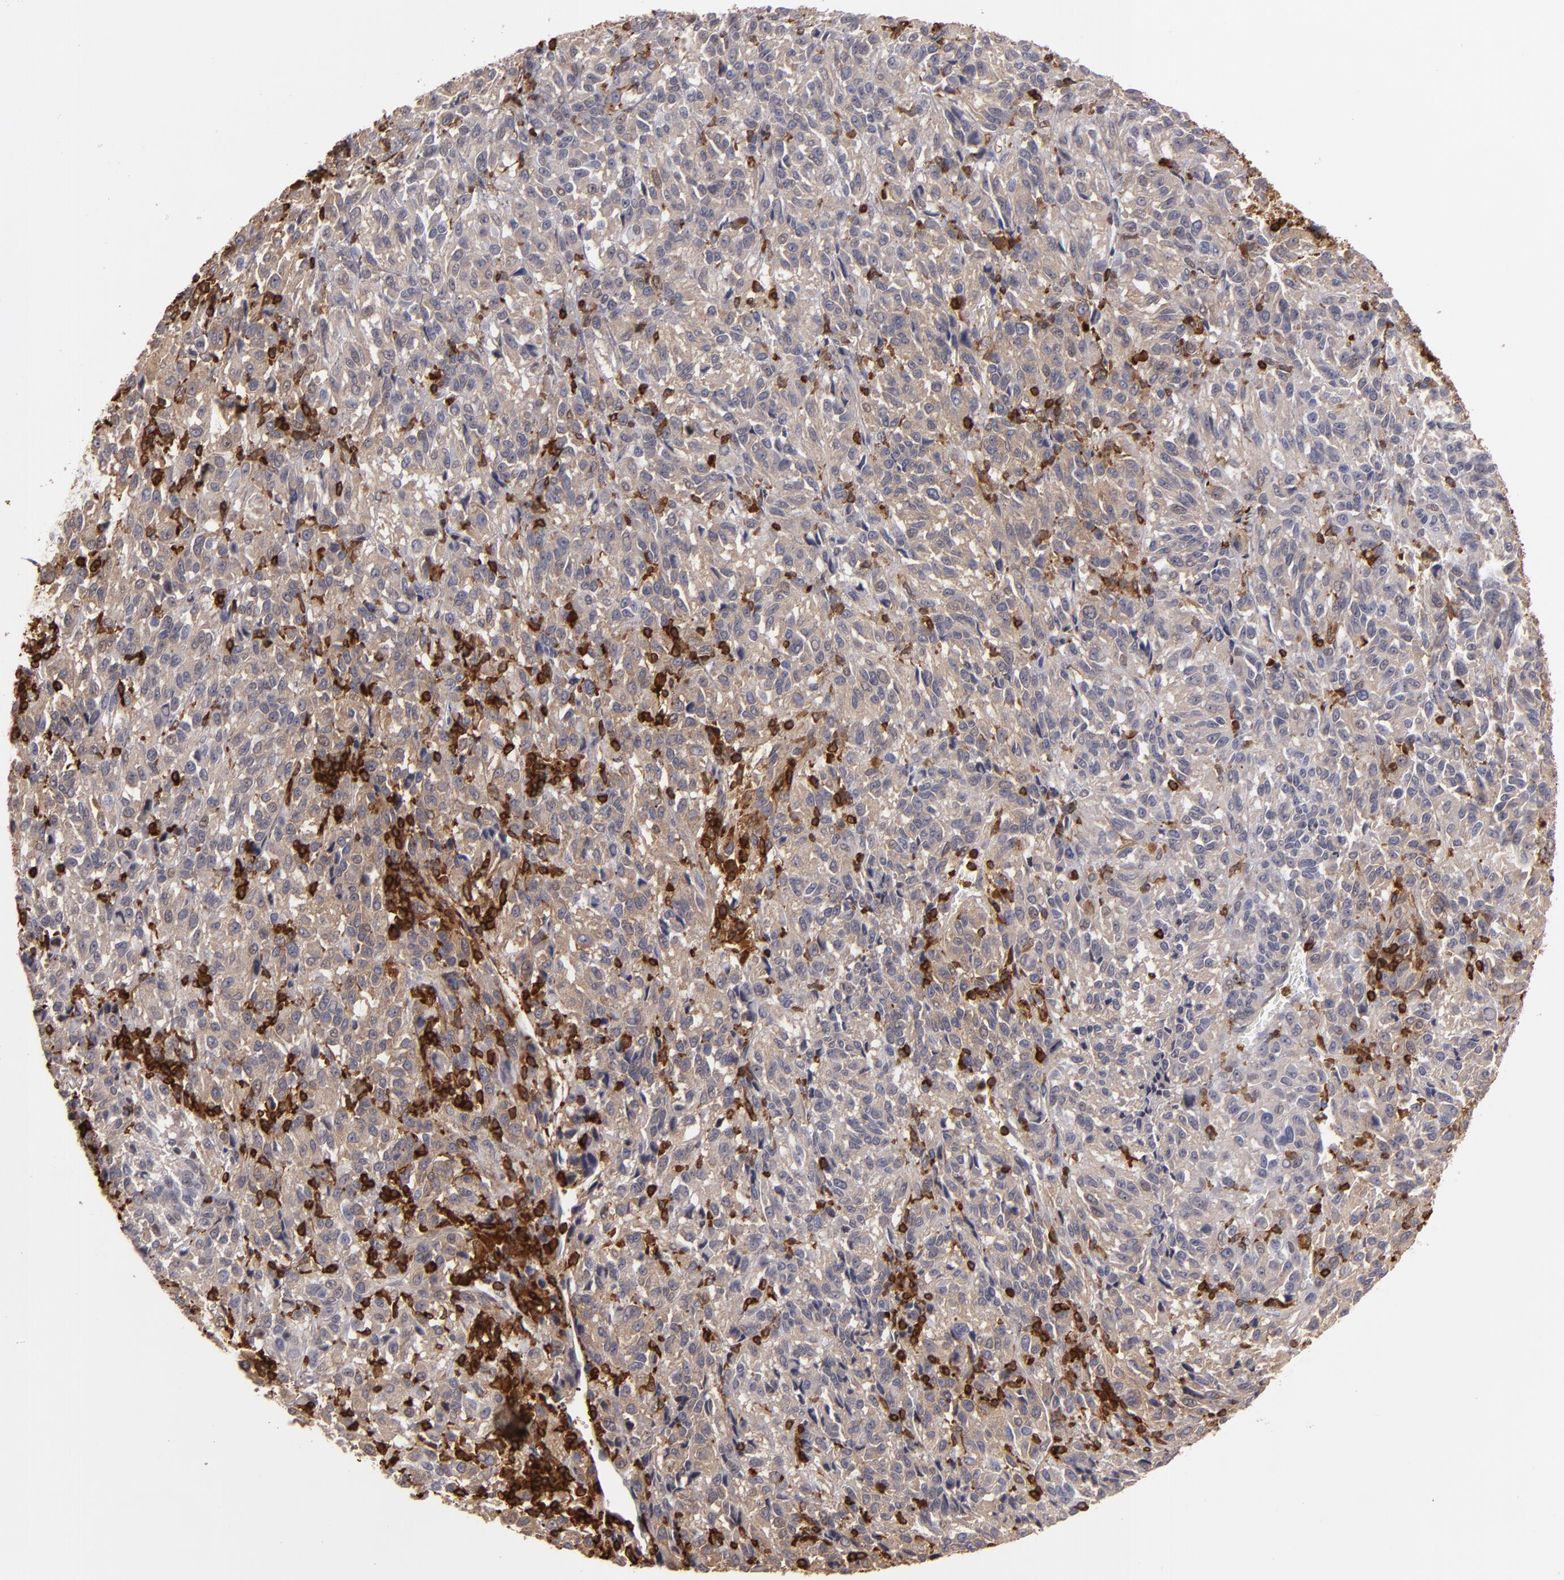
{"staining": {"intensity": "weak", "quantity": ">75%", "location": "cytoplasmic/membranous"}, "tissue": "melanoma", "cell_type": "Tumor cells", "image_type": "cancer", "snomed": [{"axis": "morphology", "description": "Malignant melanoma, Metastatic site"}, {"axis": "topography", "description": "Lung"}], "caption": "Human melanoma stained for a protein (brown) reveals weak cytoplasmic/membranous positive positivity in about >75% of tumor cells.", "gene": "WAS", "patient": {"sex": "male", "age": 64}}